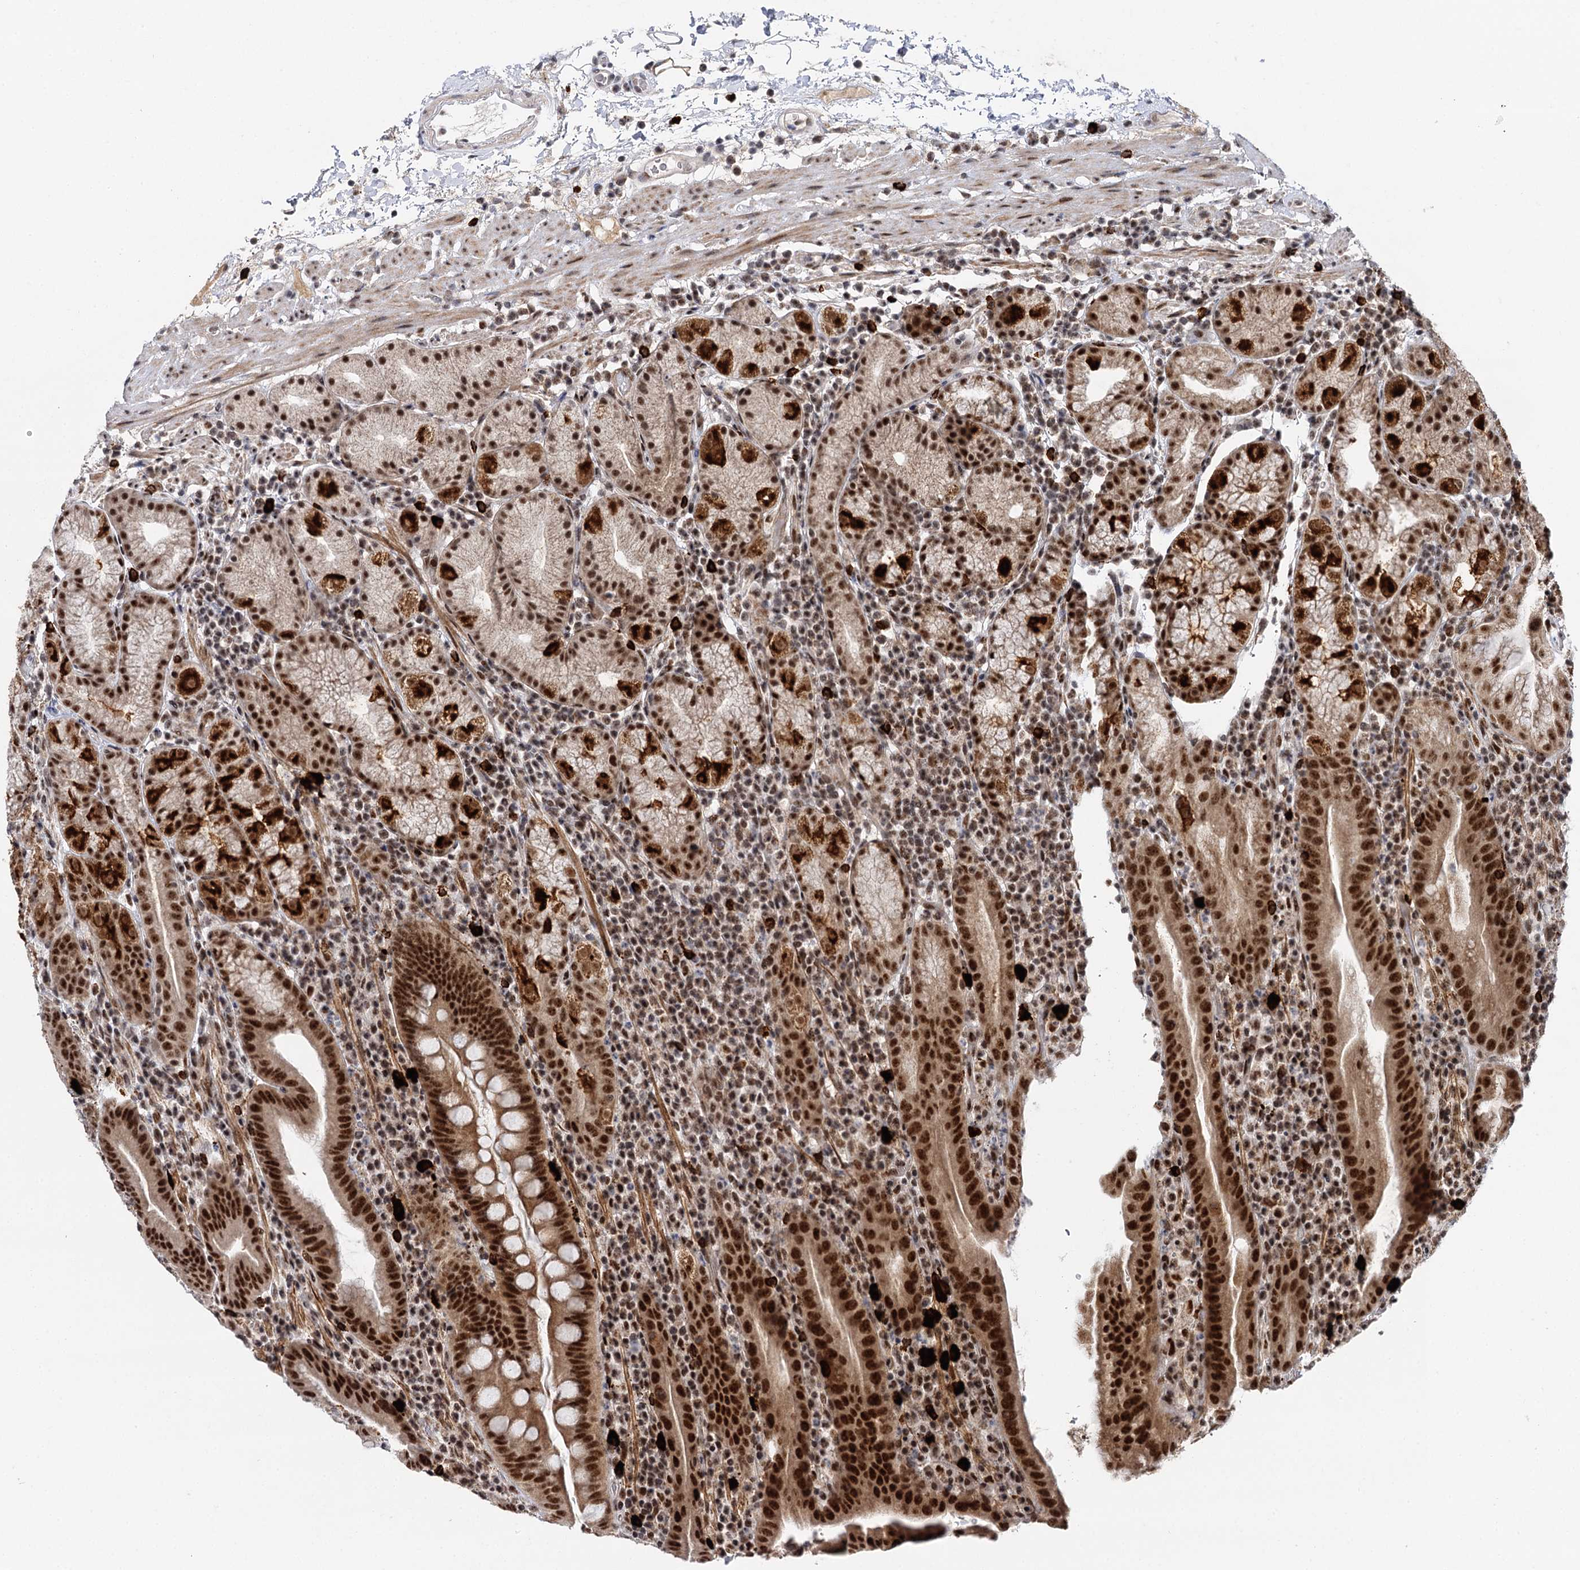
{"staining": {"intensity": "strong", "quantity": ">75%", "location": "cytoplasmic/membranous,nuclear"}, "tissue": "stomach", "cell_type": "Glandular cells", "image_type": "normal", "snomed": [{"axis": "morphology", "description": "Normal tissue, NOS"}, {"axis": "morphology", "description": "Inflammation, NOS"}, {"axis": "topography", "description": "Stomach"}], "caption": "Stomach stained with immunohistochemistry shows strong cytoplasmic/membranous,nuclear positivity in approximately >75% of glandular cells. (Stains: DAB in brown, nuclei in blue, Microscopy: brightfield microscopy at high magnification).", "gene": "BUD13", "patient": {"sex": "male", "age": 79}}